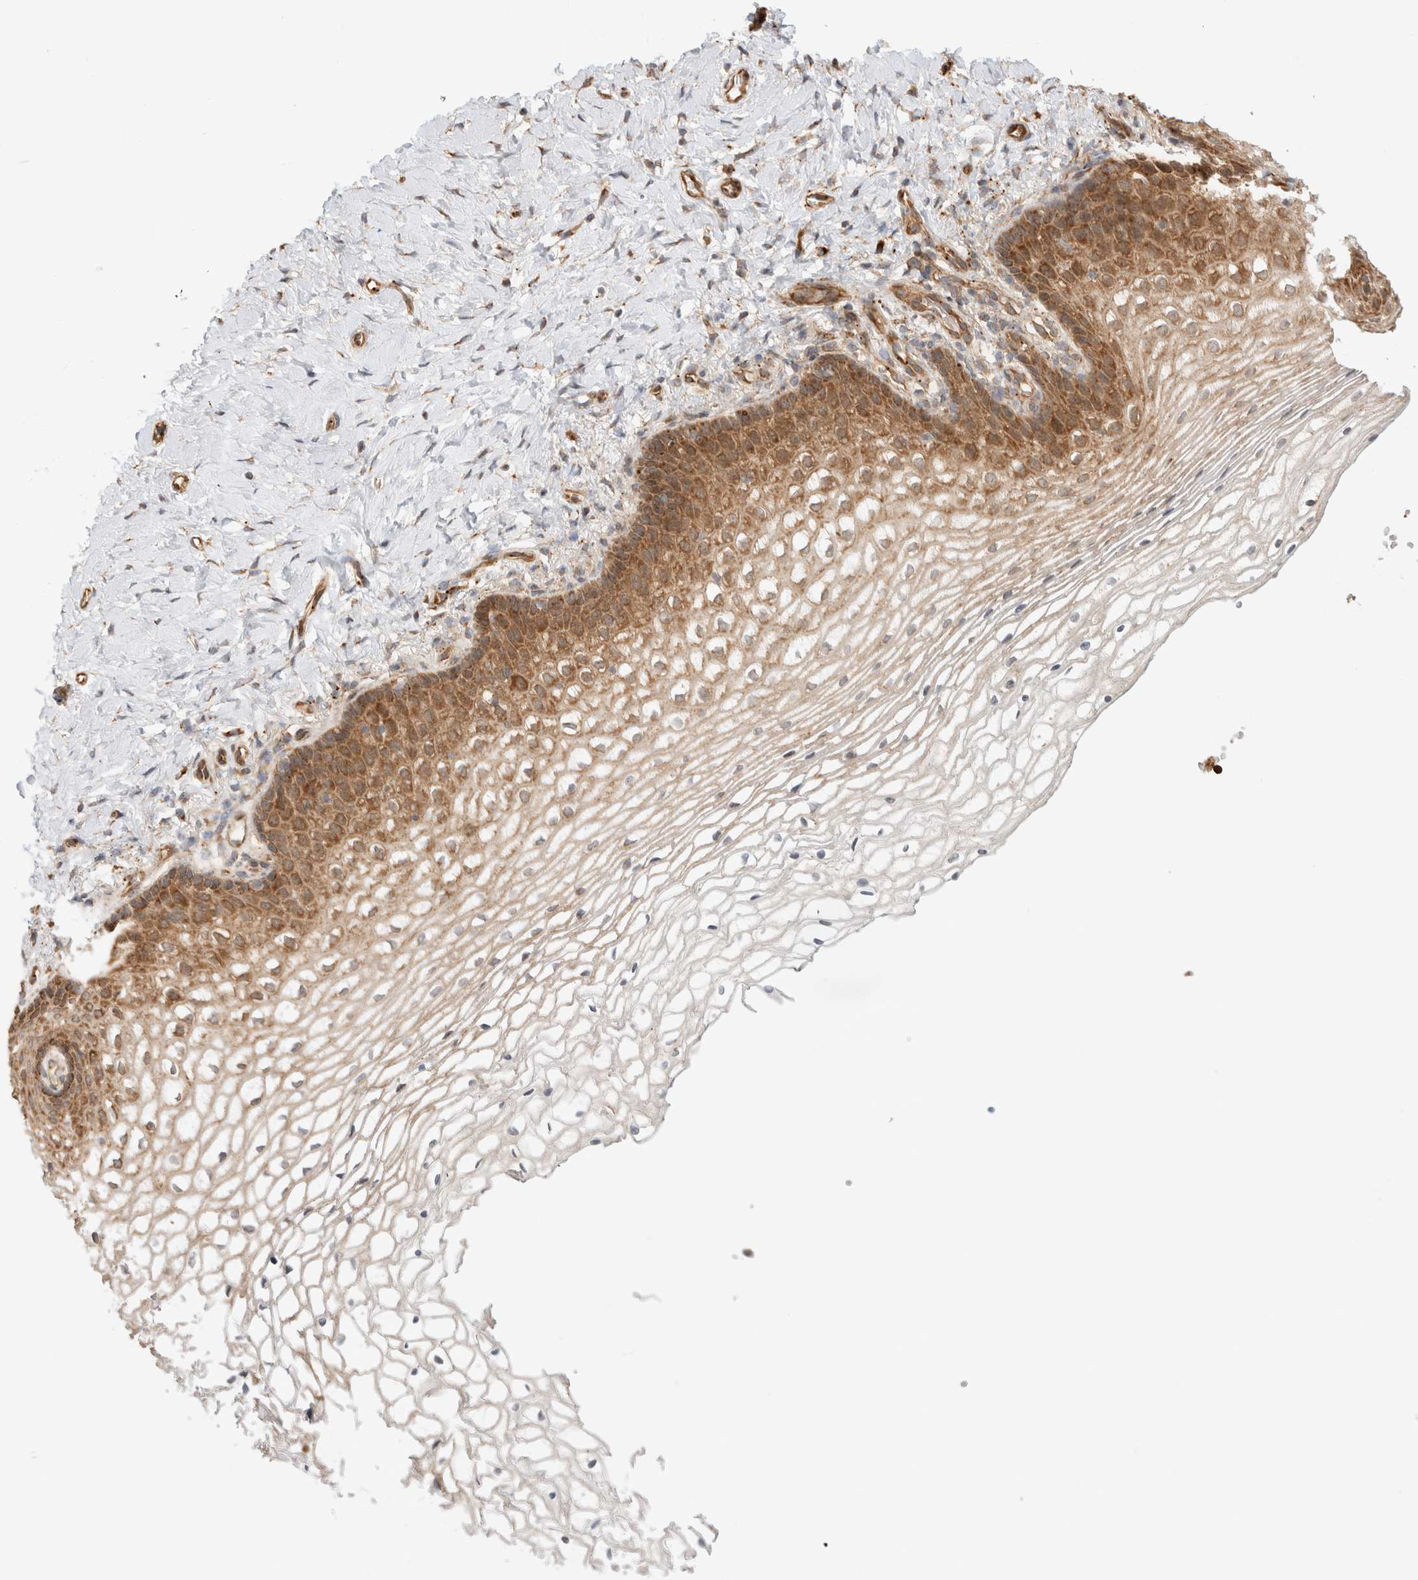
{"staining": {"intensity": "moderate", "quantity": ">75%", "location": "cytoplasmic/membranous"}, "tissue": "vagina", "cell_type": "Squamous epithelial cells", "image_type": "normal", "snomed": [{"axis": "morphology", "description": "Normal tissue, NOS"}, {"axis": "topography", "description": "Vagina"}], "caption": "IHC of benign vagina exhibits medium levels of moderate cytoplasmic/membranous staining in about >75% of squamous epithelial cells. (DAB IHC with brightfield microscopy, high magnification).", "gene": "ACTL9", "patient": {"sex": "female", "age": 60}}